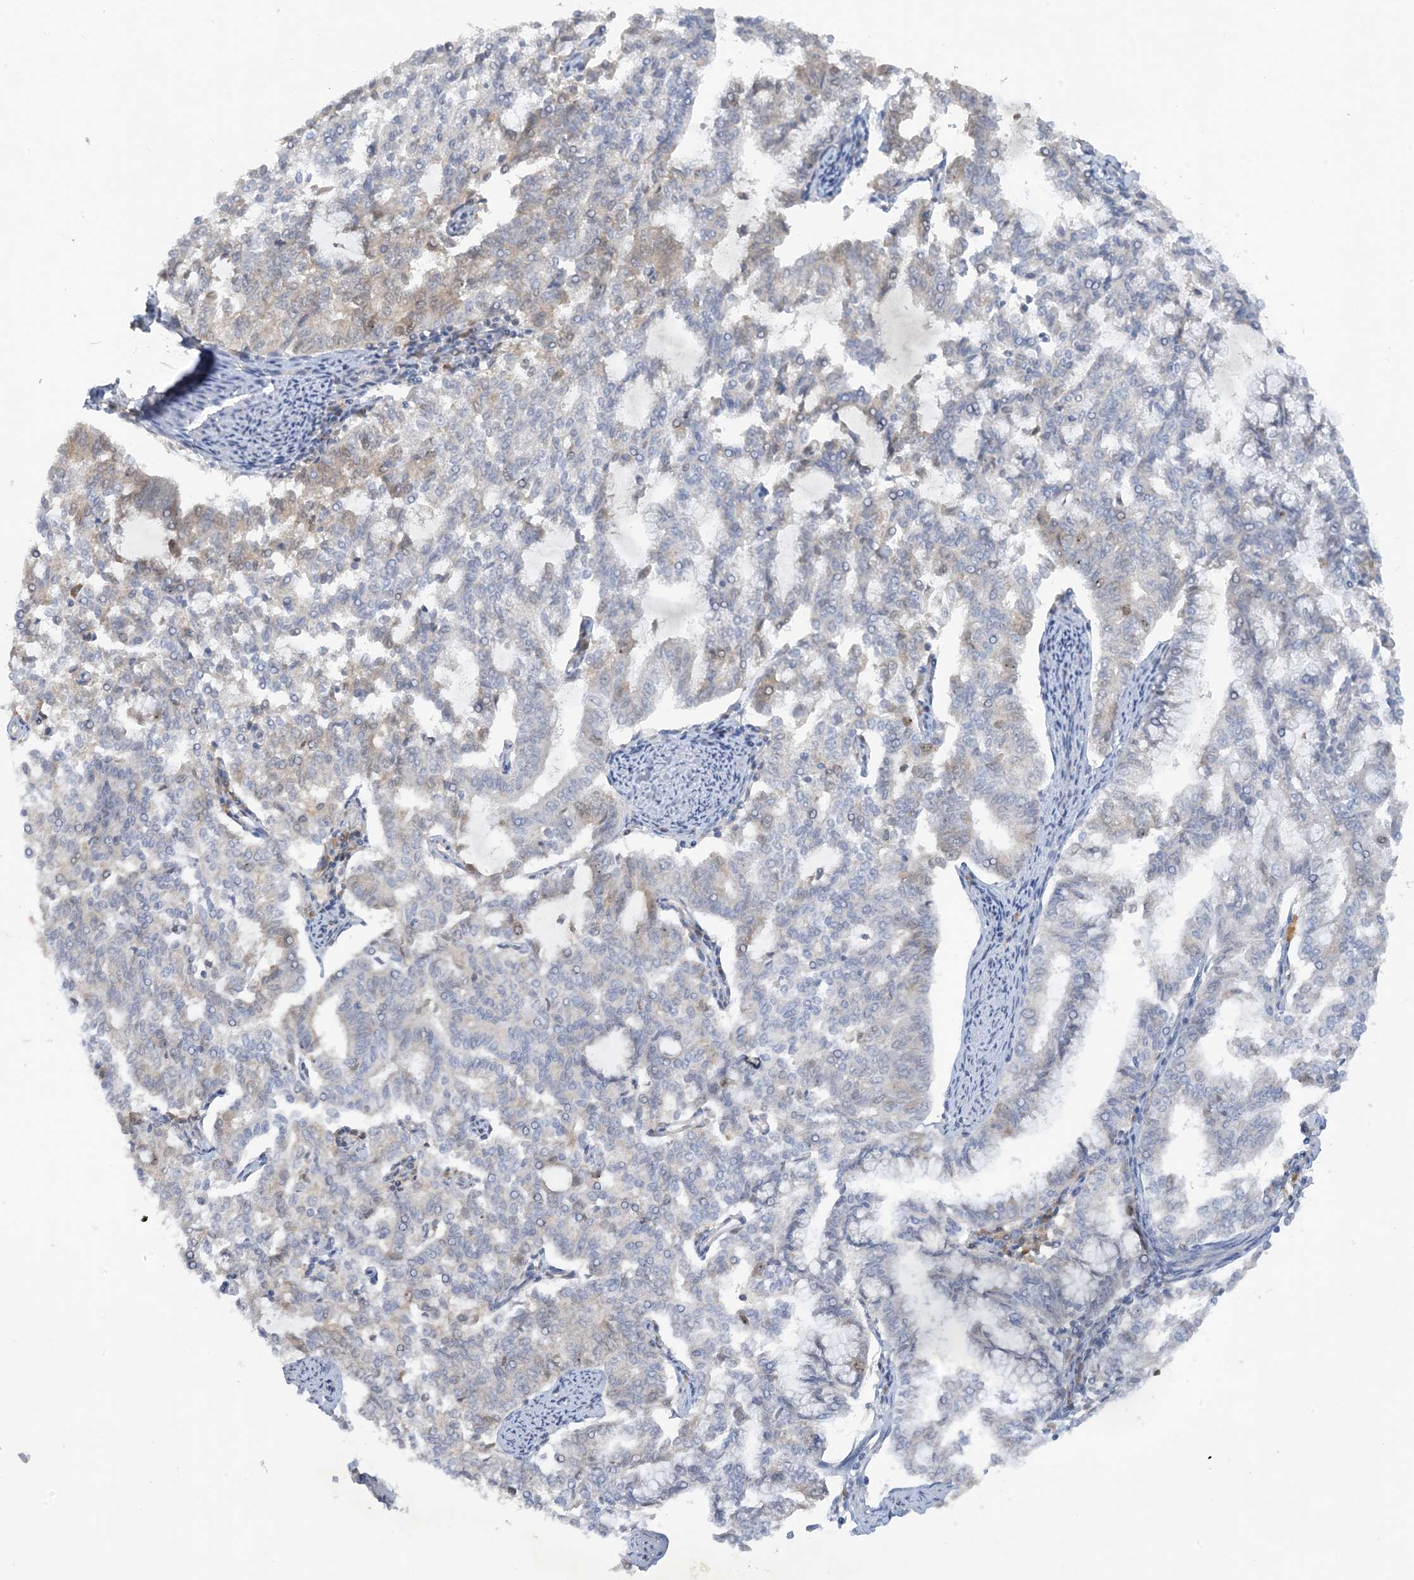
{"staining": {"intensity": "negative", "quantity": "none", "location": "none"}, "tissue": "endometrial cancer", "cell_type": "Tumor cells", "image_type": "cancer", "snomed": [{"axis": "morphology", "description": "Adenocarcinoma, NOS"}, {"axis": "topography", "description": "Endometrium"}], "caption": "This histopathology image is of endometrial cancer stained with immunohistochemistry to label a protein in brown with the nuclei are counter-stained blue. There is no positivity in tumor cells.", "gene": "UBE2E1", "patient": {"sex": "female", "age": 79}}